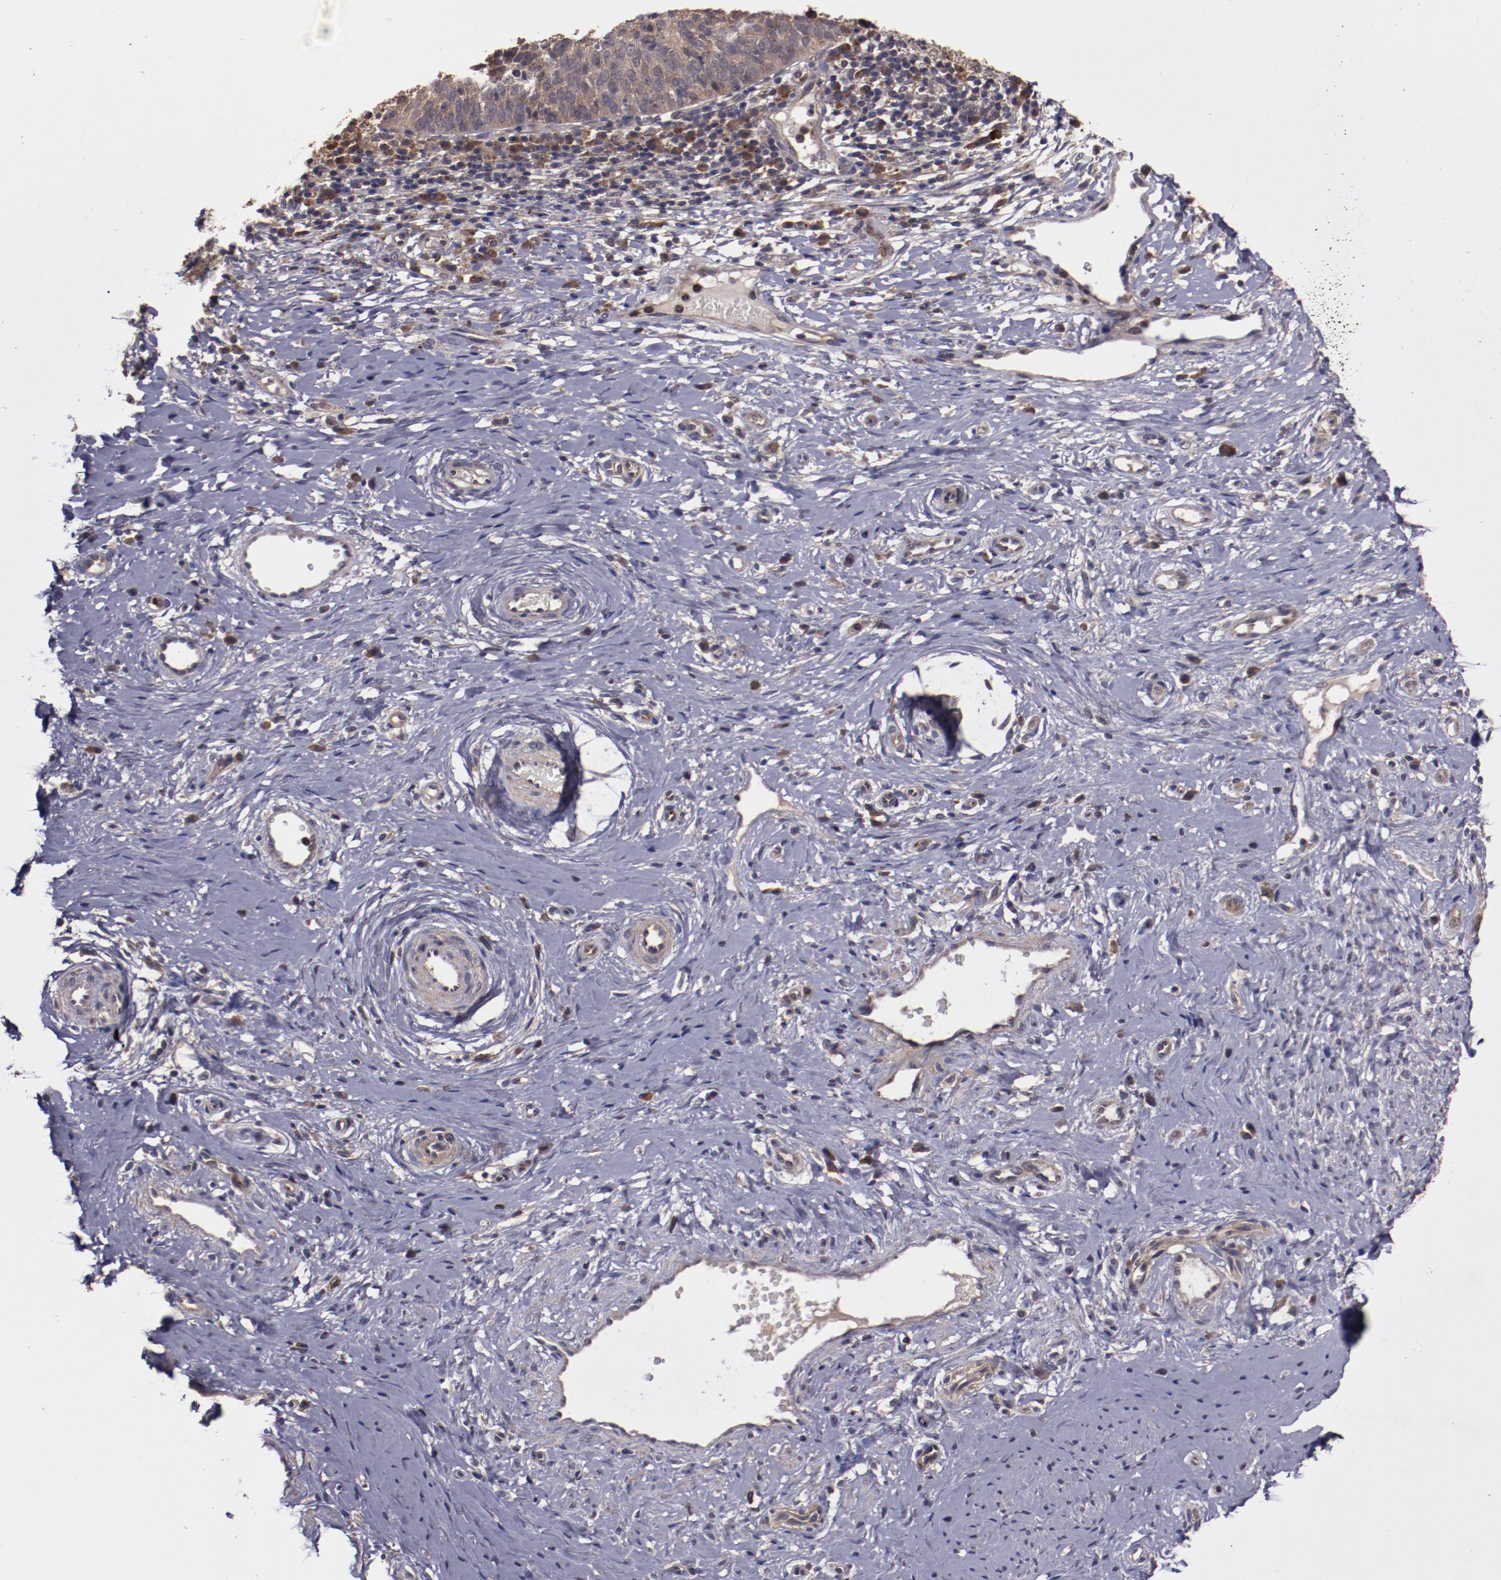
{"staining": {"intensity": "weak", "quantity": ">75%", "location": "cytoplasmic/membranous"}, "tissue": "cervical cancer", "cell_type": "Tumor cells", "image_type": "cancer", "snomed": [{"axis": "morphology", "description": "Normal tissue, NOS"}, {"axis": "morphology", "description": "Squamous cell carcinoma, NOS"}, {"axis": "topography", "description": "Cervix"}], "caption": "Protein staining of cervical squamous cell carcinoma tissue demonstrates weak cytoplasmic/membranous expression in about >75% of tumor cells.", "gene": "FTSJ1", "patient": {"sex": "female", "age": 39}}